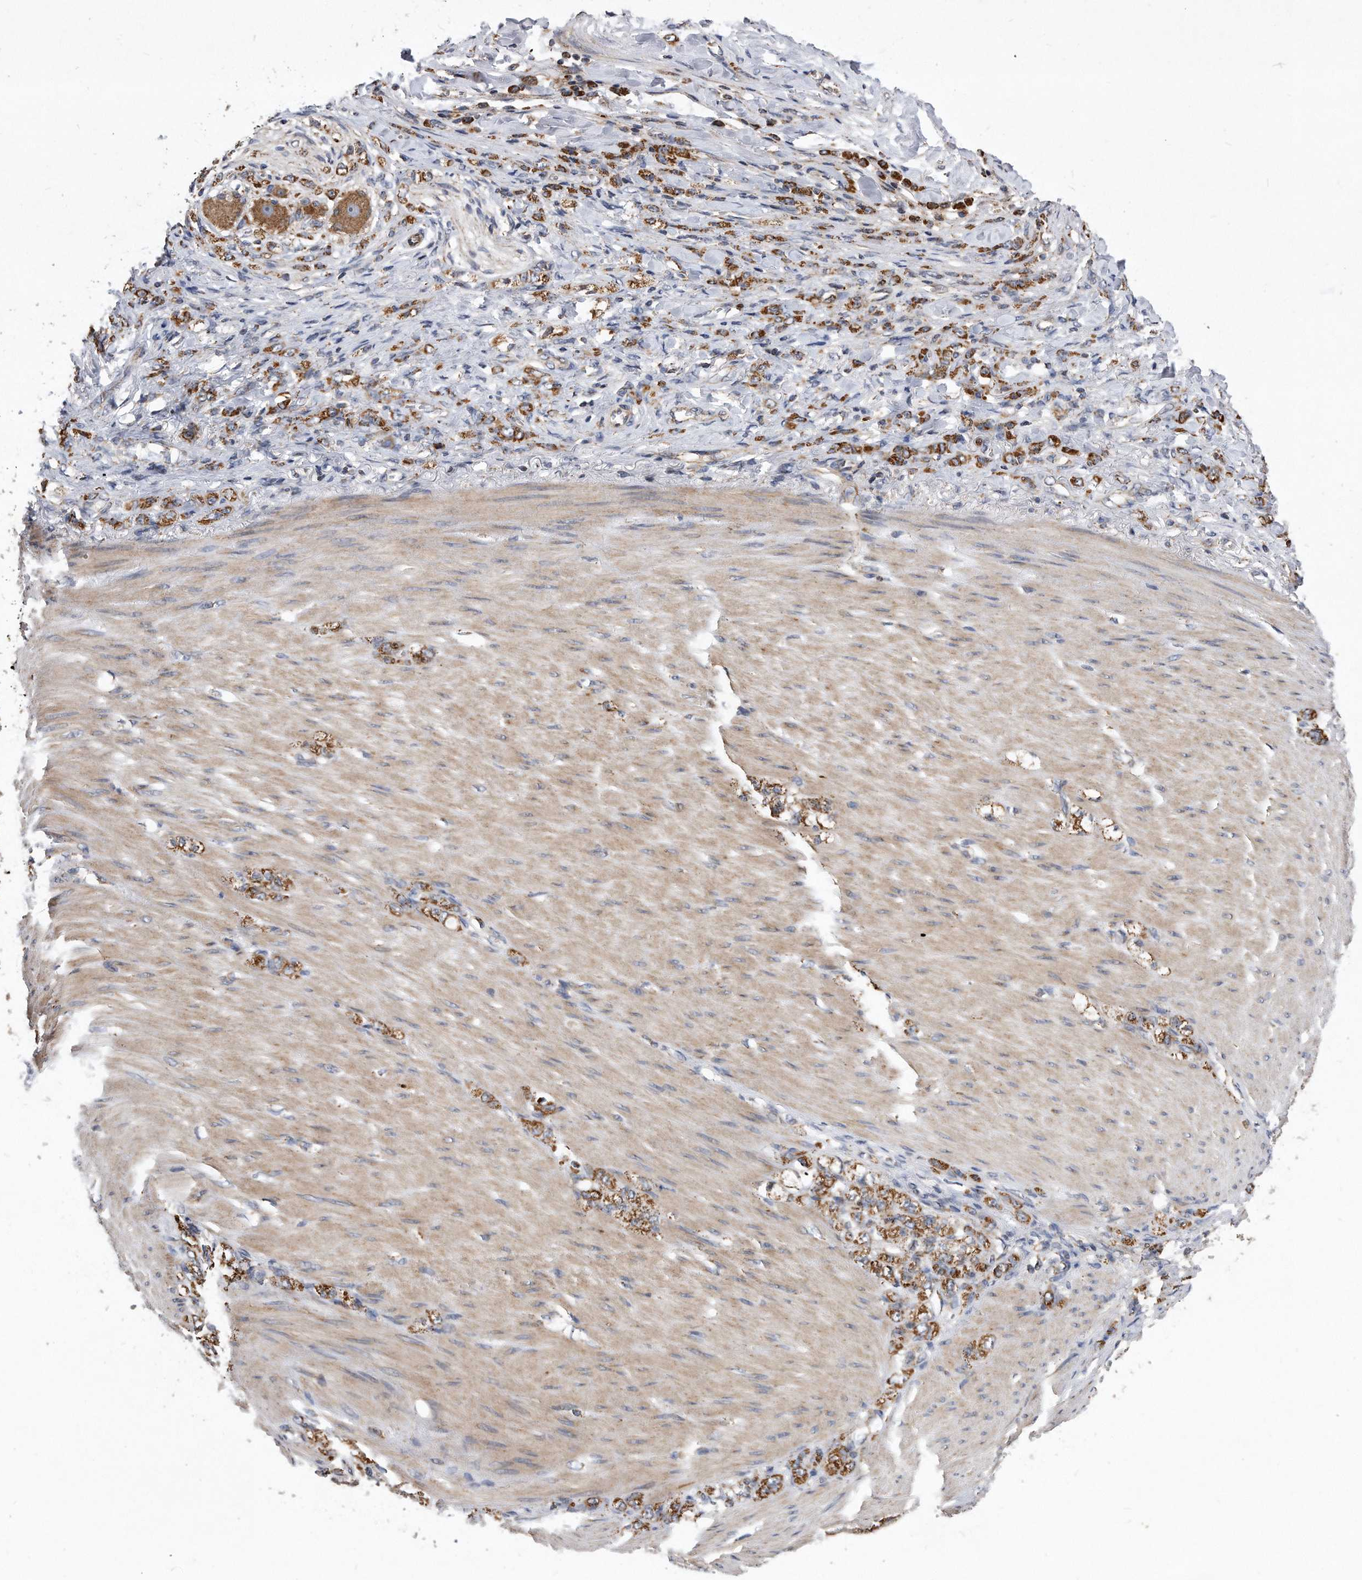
{"staining": {"intensity": "moderate", "quantity": ">75%", "location": "cytoplasmic/membranous"}, "tissue": "stomach cancer", "cell_type": "Tumor cells", "image_type": "cancer", "snomed": [{"axis": "morphology", "description": "Normal tissue, NOS"}, {"axis": "morphology", "description": "Adenocarcinoma, NOS"}, {"axis": "topography", "description": "Stomach"}], "caption": "DAB immunohistochemical staining of adenocarcinoma (stomach) reveals moderate cytoplasmic/membranous protein expression in about >75% of tumor cells.", "gene": "PPP5C", "patient": {"sex": "male", "age": 82}}